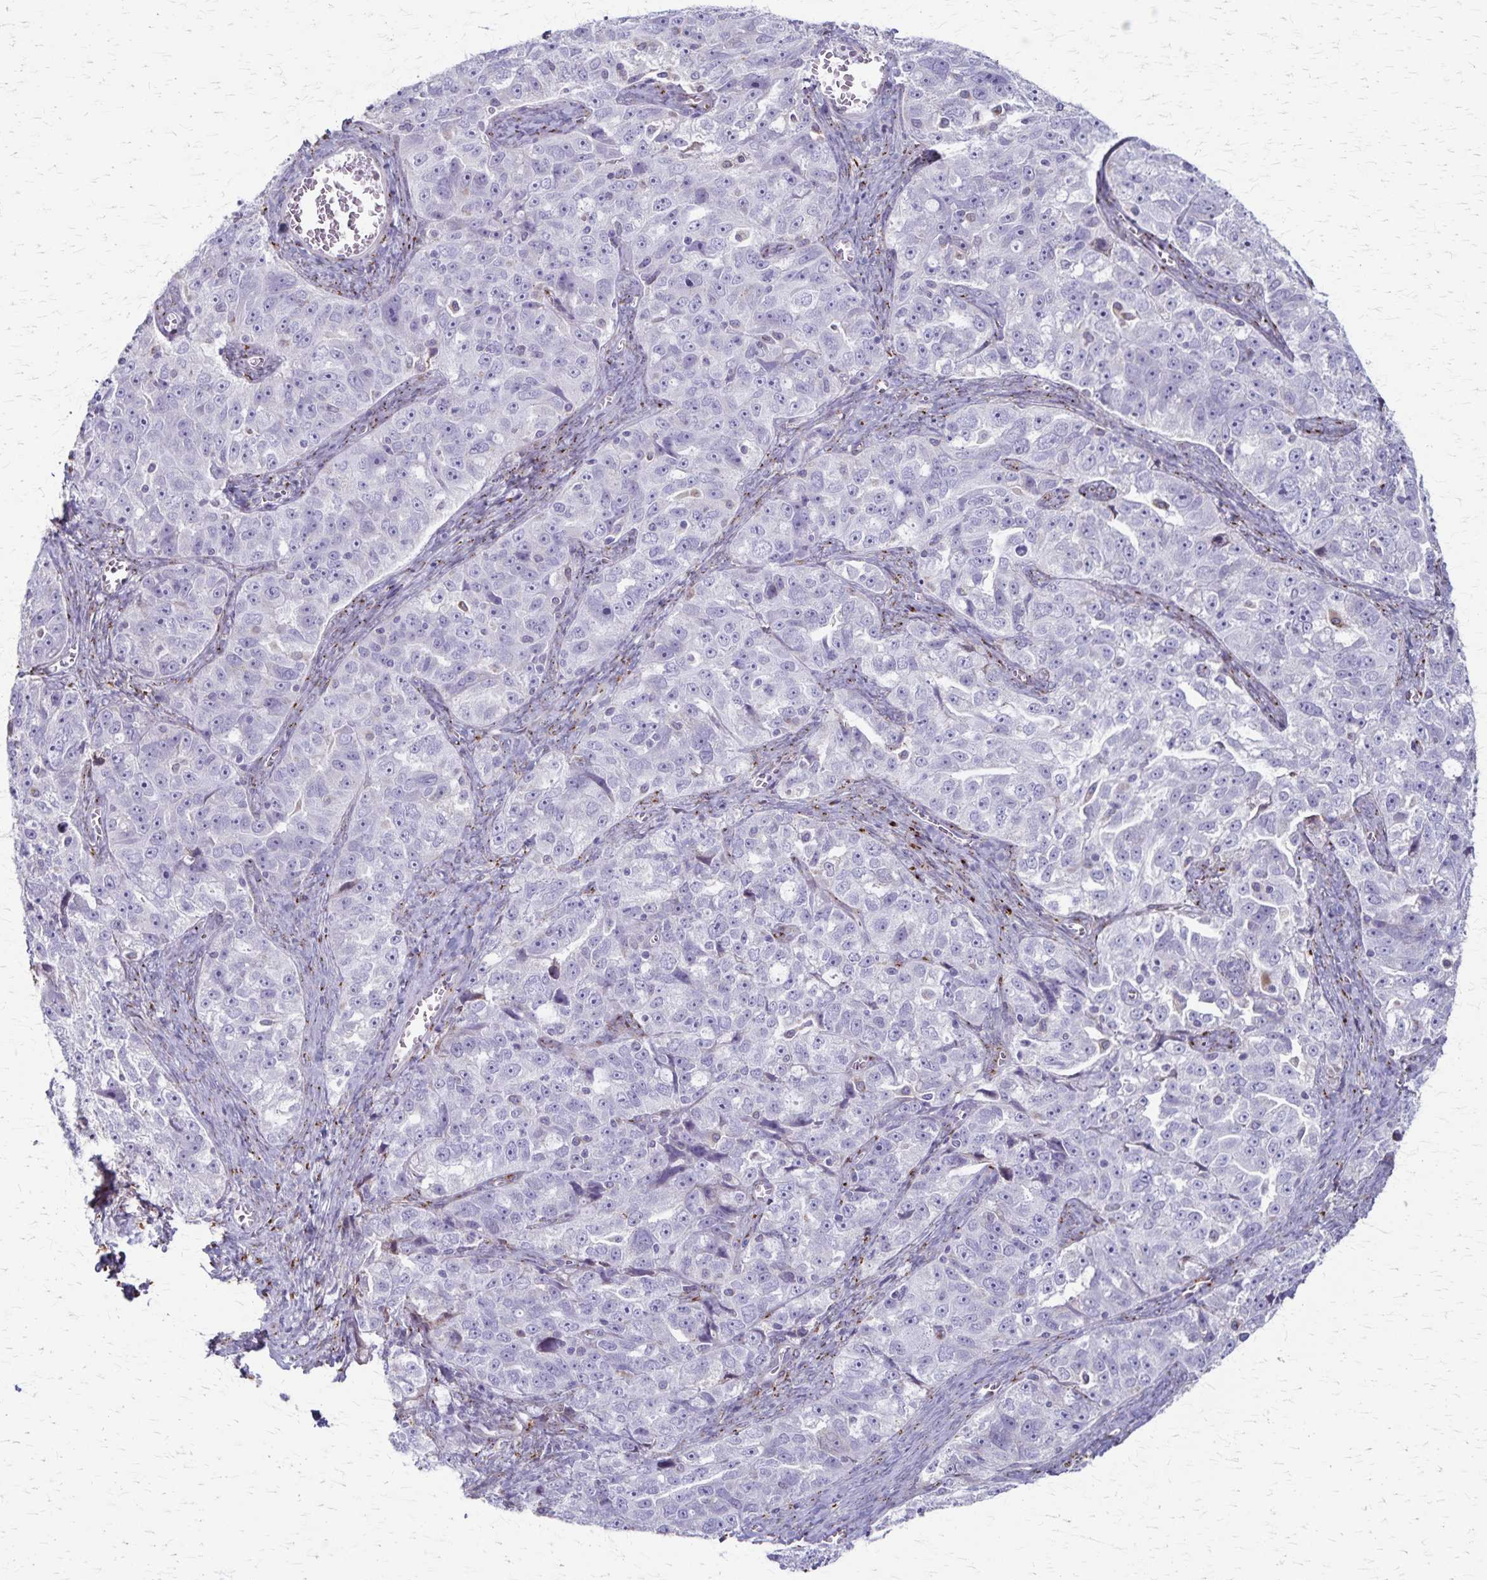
{"staining": {"intensity": "negative", "quantity": "none", "location": "none"}, "tissue": "ovarian cancer", "cell_type": "Tumor cells", "image_type": "cancer", "snomed": [{"axis": "morphology", "description": "Cystadenocarcinoma, serous, NOS"}, {"axis": "topography", "description": "Ovary"}], "caption": "DAB (3,3'-diaminobenzidine) immunohistochemical staining of human ovarian cancer exhibits no significant expression in tumor cells.", "gene": "MCFD2", "patient": {"sex": "female", "age": 51}}